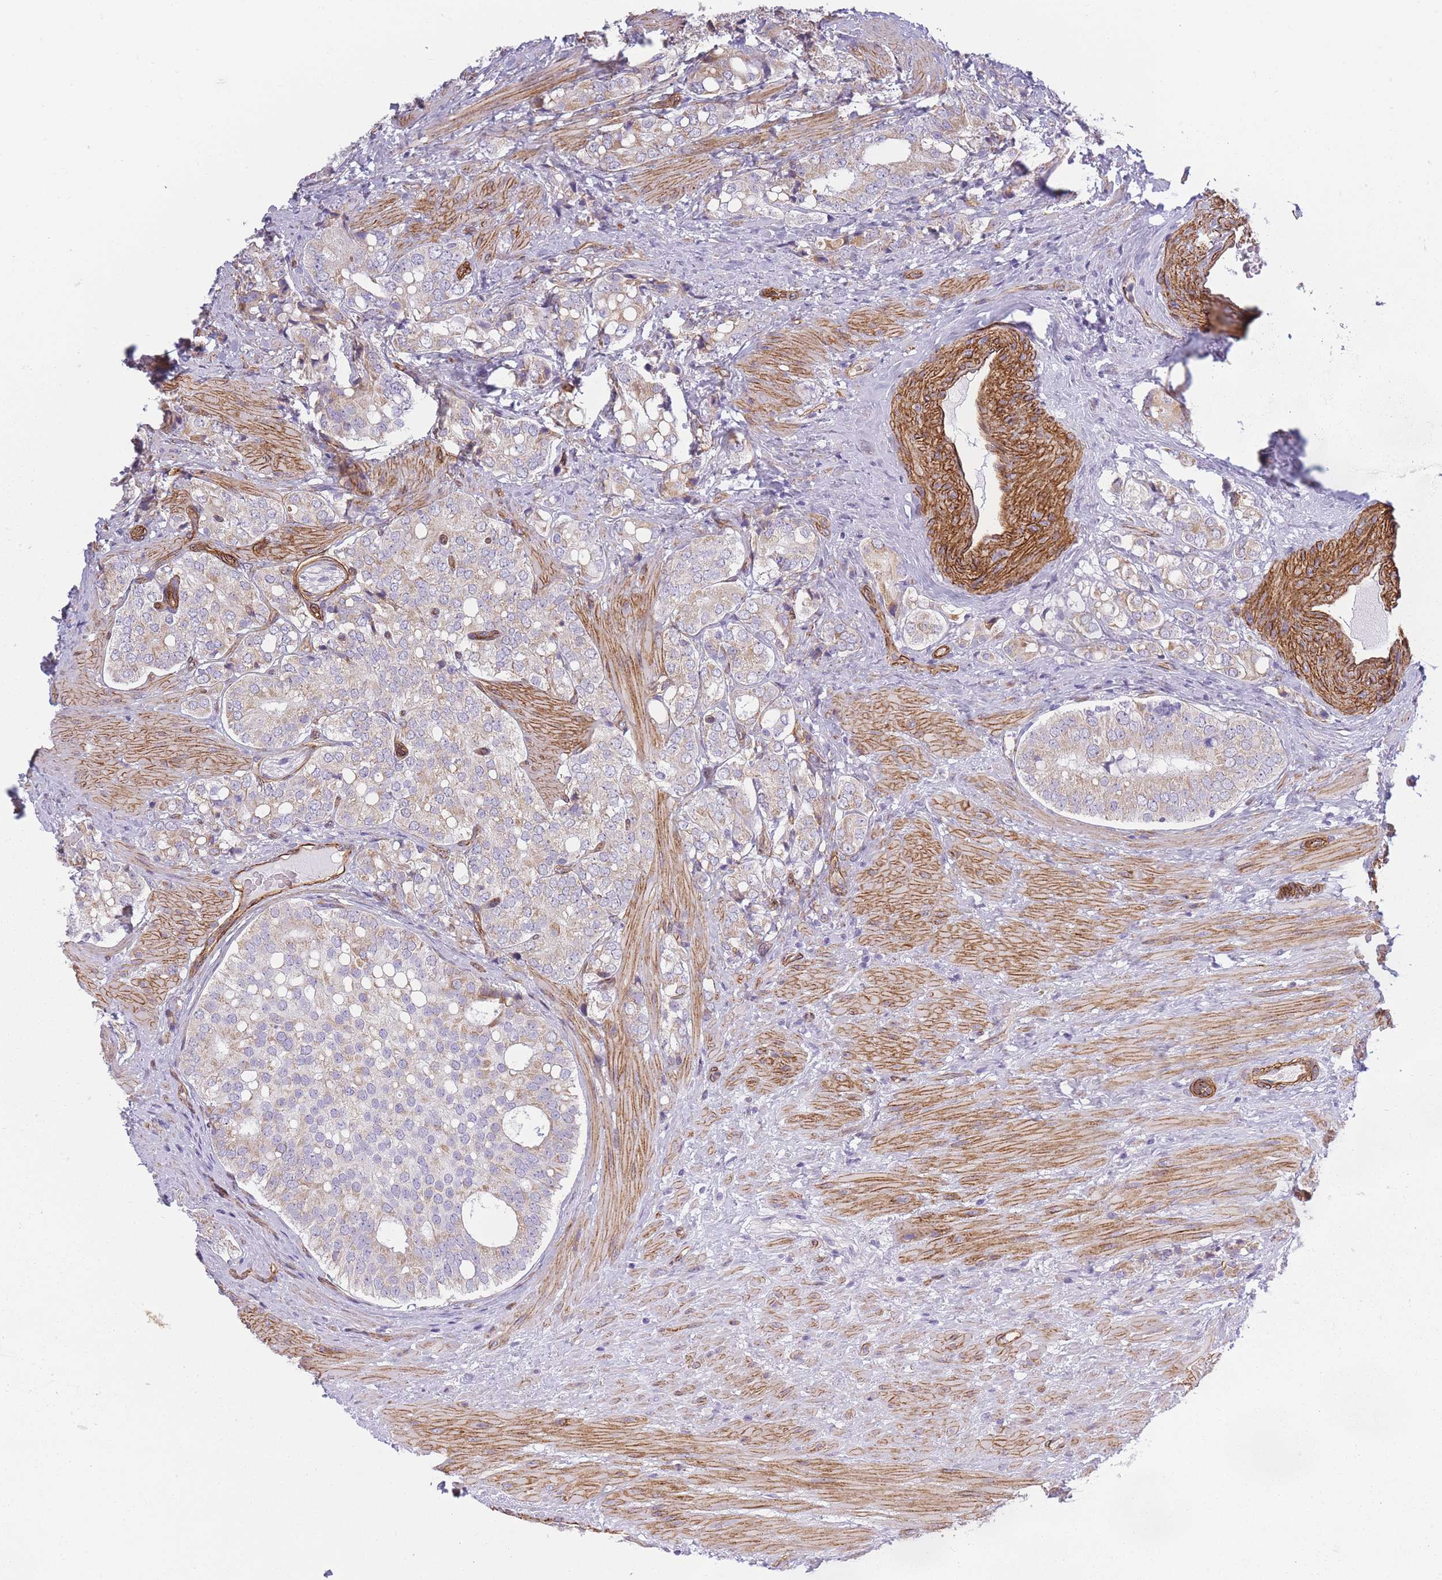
{"staining": {"intensity": "weak", "quantity": "25%-75%", "location": "cytoplasmic/membranous"}, "tissue": "prostate cancer", "cell_type": "Tumor cells", "image_type": "cancer", "snomed": [{"axis": "morphology", "description": "Adenocarcinoma, High grade"}, {"axis": "topography", "description": "Prostate"}], "caption": "High-grade adenocarcinoma (prostate) was stained to show a protein in brown. There is low levels of weak cytoplasmic/membranous expression in about 25%-75% of tumor cells.", "gene": "OR6B3", "patient": {"sex": "male", "age": 71}}